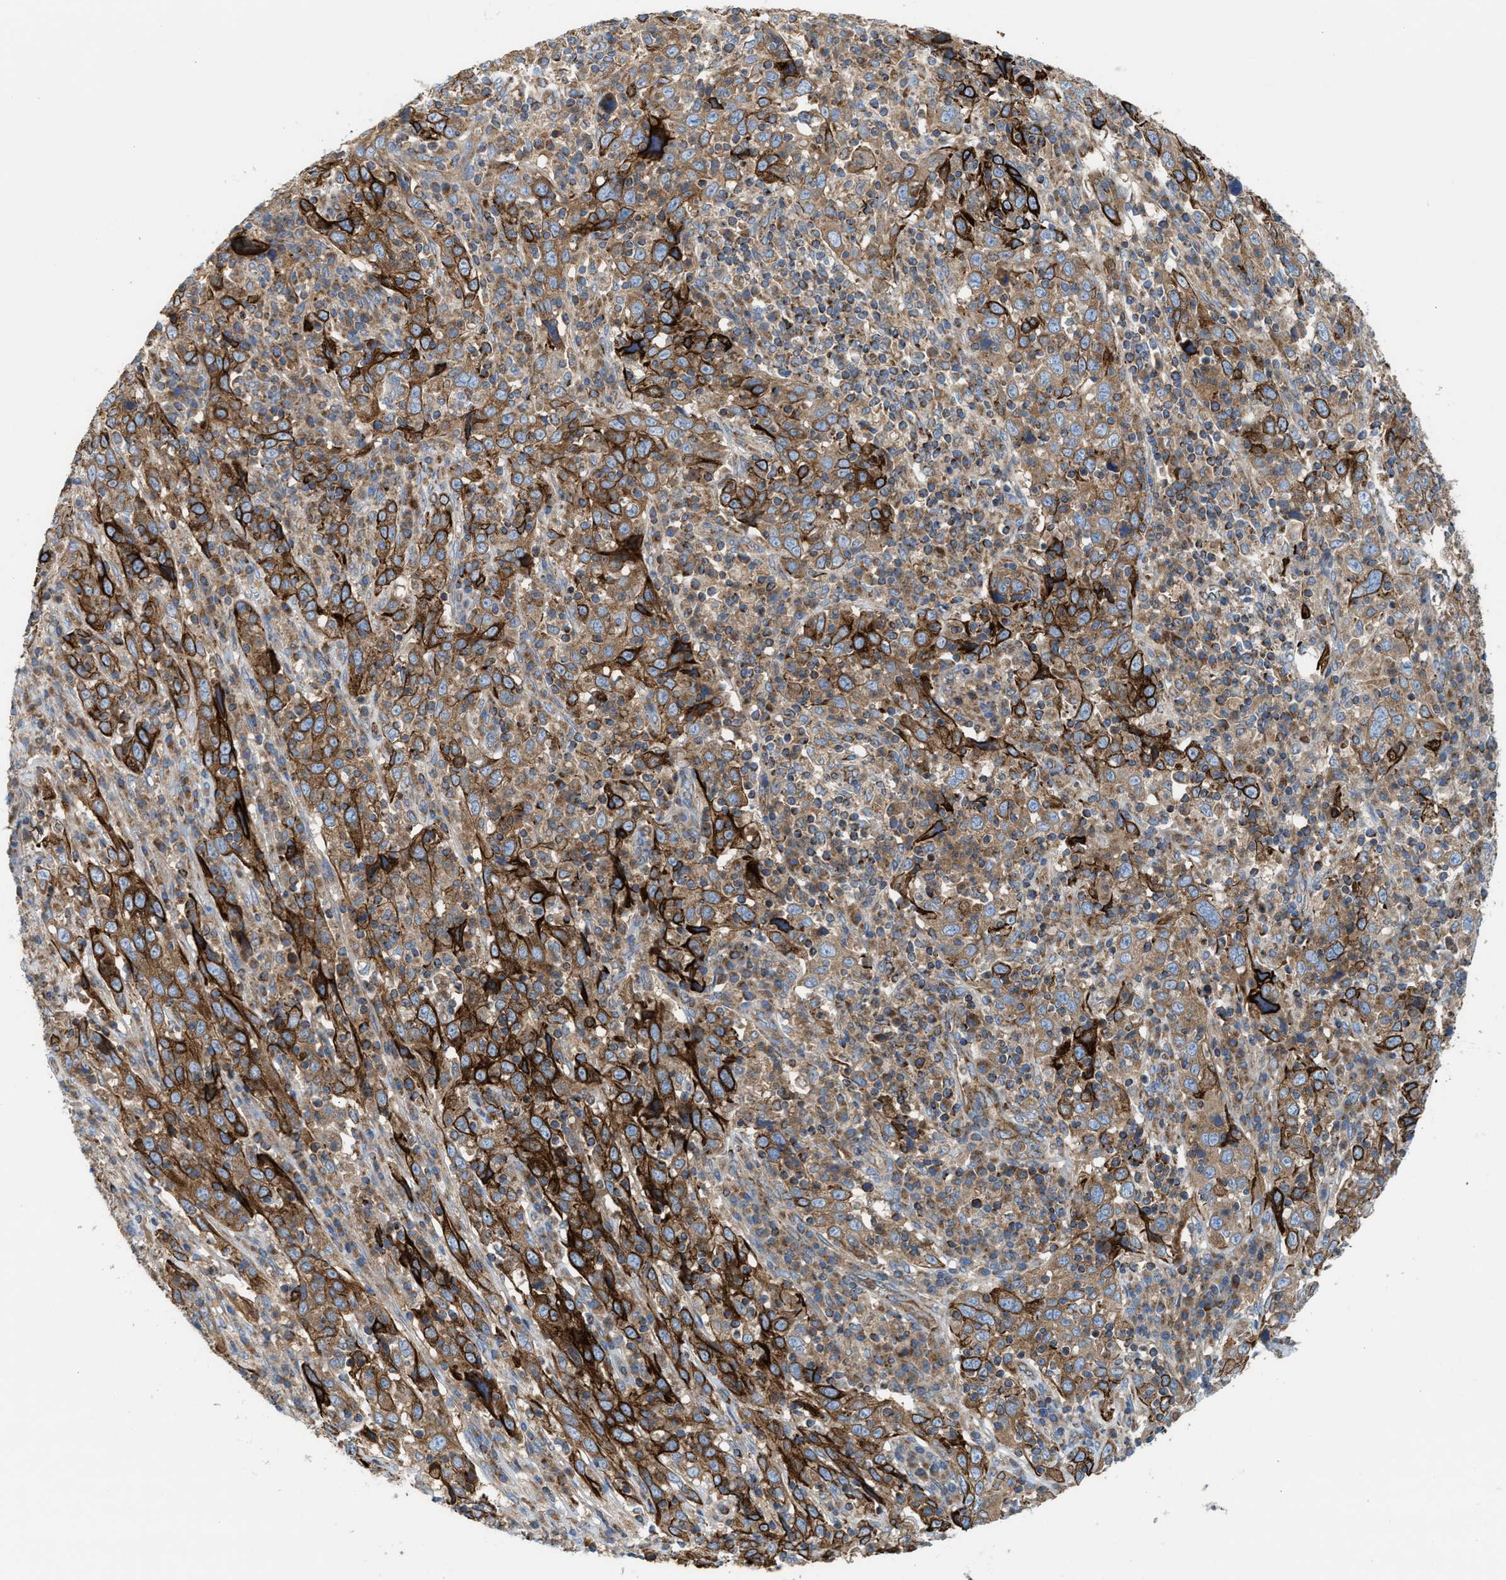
{"staining": {"intensity": "strong", "quantity": "25%-75%", "location": "cytoplasmic/membranous"}, "tissue": "cervical cancer", "cell_type": "Tumor cells", "image_type": "cancer", "snomed": [{"axis": "morphology", "description": "Squamous cell carcinoma, NOS"}, {"axis": "topography", "description": "Cervix"}], "caption": "Immunohistochemistry micrograph of neoplastic tissue: cervical cancer (squamous cell carcinoma) stained using immunohistochemistry displays high levels of strong protein expression localized specifically in the cytoplasmic/membranous of tumor cells, appearing as a cytoplasmic/membranous brown color.", "gene": "TBC1D15", "patient": {"sex": "female", "age": 46}}